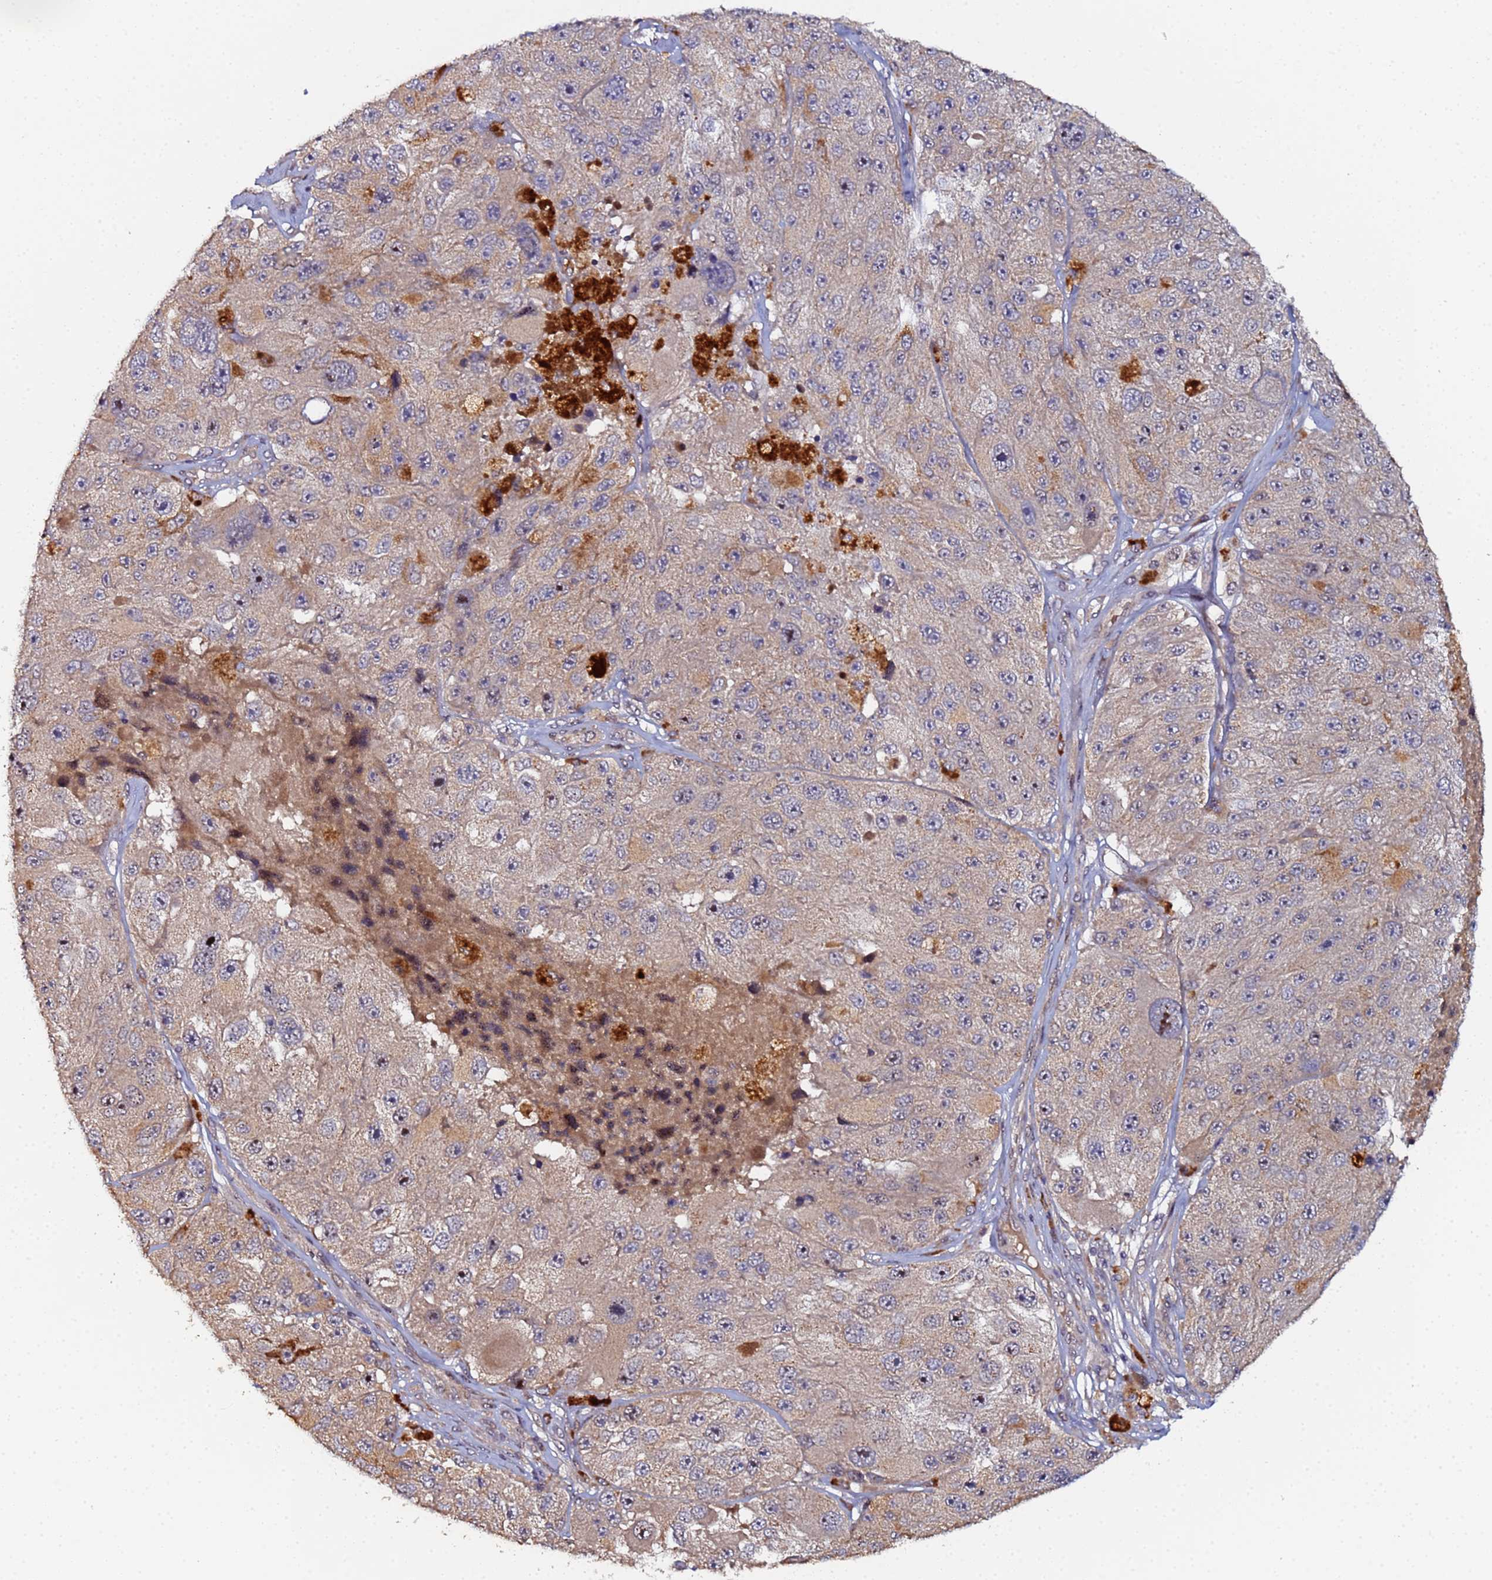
{"staining": {"intensity": "weak", "quantity": "25%-75%", "location": "cytoplasmic/membranous"}, "tissue": "melanoma", "cell_type": "Tumor cells", "image_type": "cancer", "snomed": [{"axis": "morphology", "description": "Malignant melanoma, Metastatic site"}, {"axis": "topography", "description": "Lymph node"}], "caption": "Melanoma stained with a brown dye shows weak cytoplasmic/membranous positive staining in approximately 25%-75% of tumor cells.", "gene": "OSER1", "patient": {"sex": "male", "age": 62}}